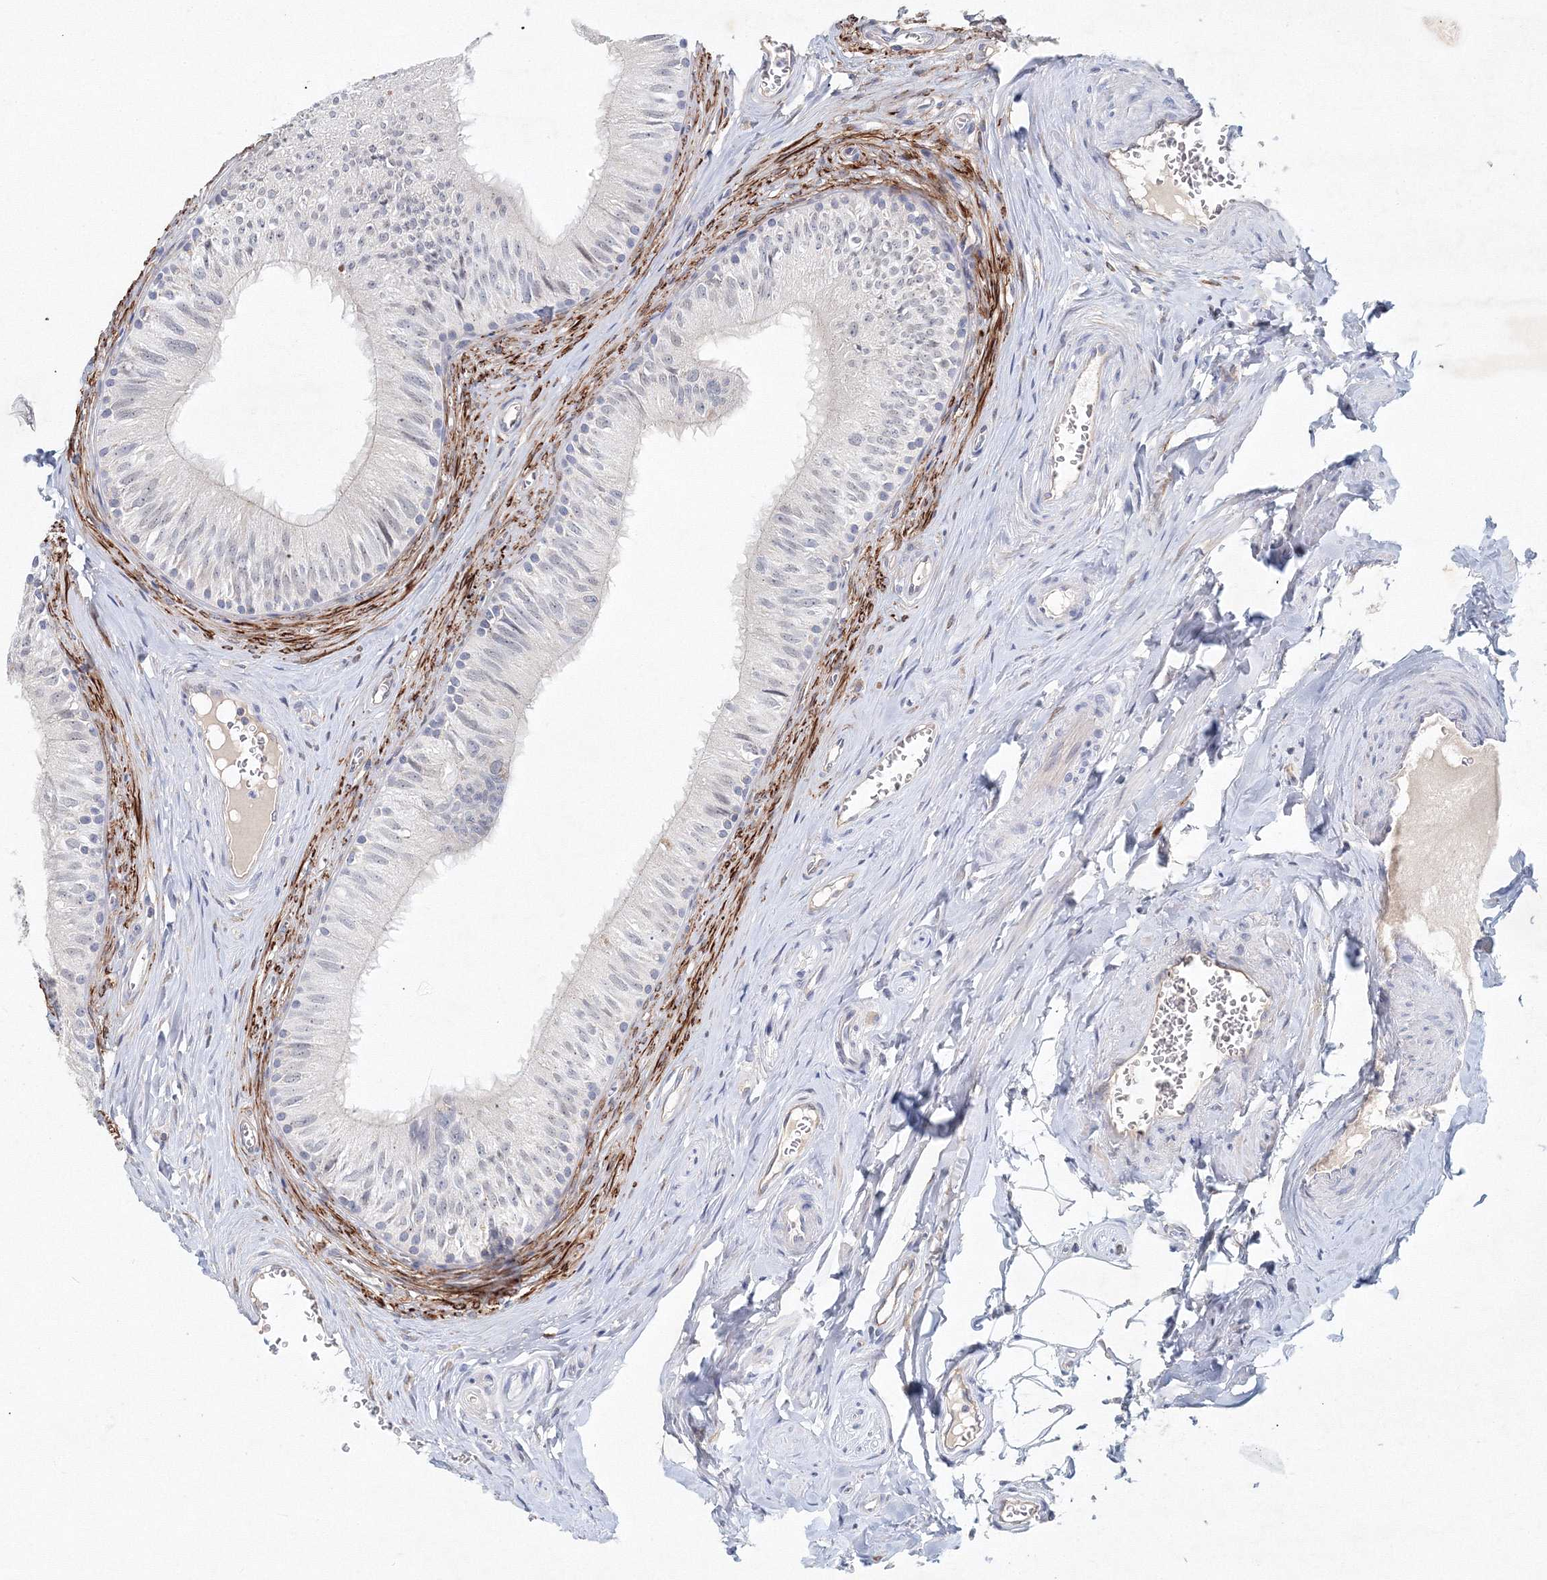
{"staining": {"intensity": "negative", "quantity": "none", "location": "none"}, "tissue": "epididymis", "cell_type": "Glandular cells", "image_type": "normal", "snomed": [{"axis": "morphology", "description": "Normal tissue, NOS"}, {"axis": "topography", "description": "Epididymis"}], "caption": "This photomicrograph is of unremarkable epididymis stained with immunohistochemistry (IHC) to label a protein in brown with the nuclei are counter-stained blue. There is no staining in glandular cells. The staining was performed using DAB (3,3'-diaminobenzidine) to visualize the protein expression in brown, while the nuclei were stained in blue with hematoxylin (Magnification: 20x).", "gene": "SH3BP5", "patient": {"sex": "male", "age": 46}}